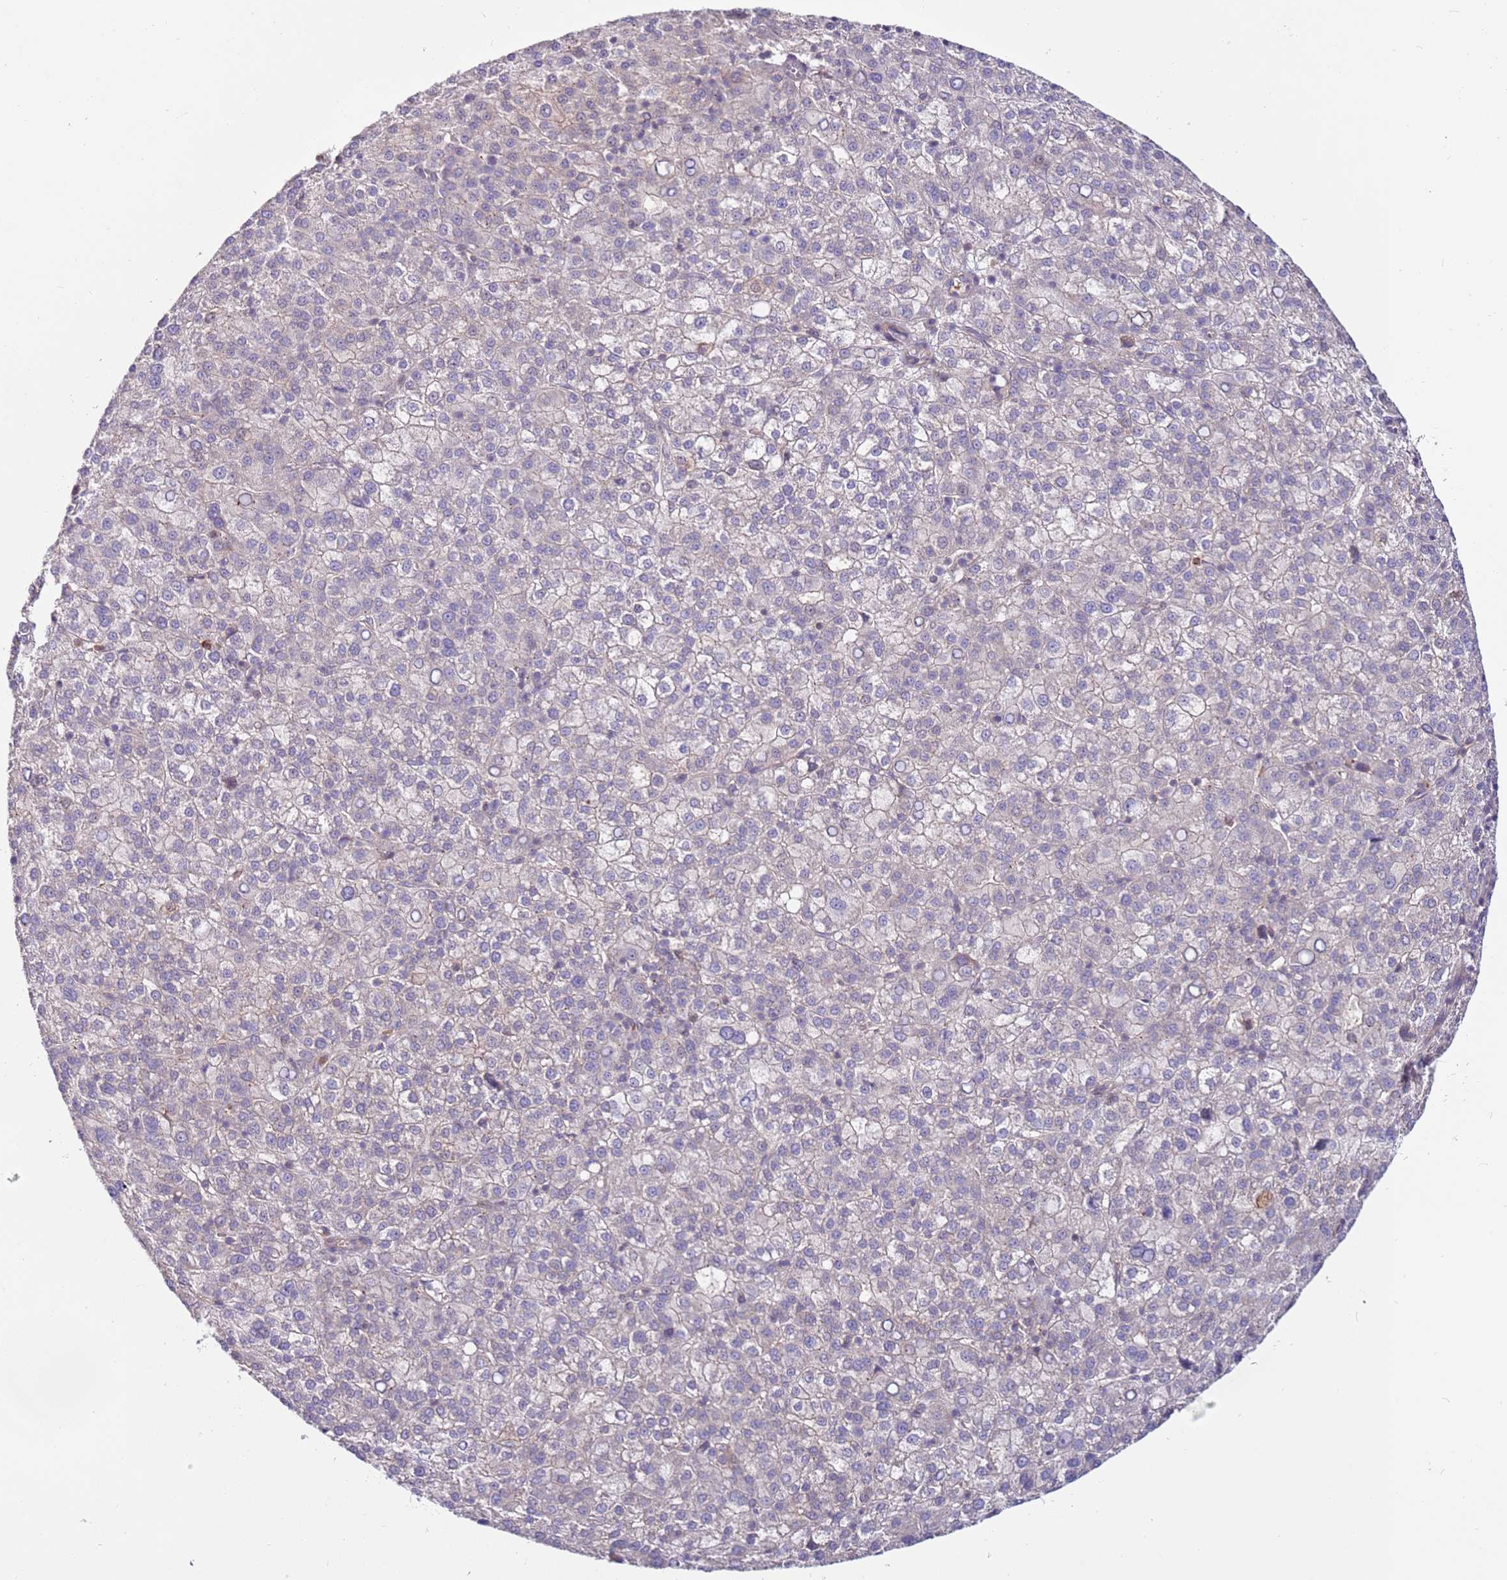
{"staining": {"intensity": "negative", "quantity": "none", "location": "none"}, "tissue": "liver cancer", "cell_type": "Tumor cells", "image_type": "cancer", "snomed": [{"axis": "morphology", "description": "Carcinoma, Hepatocellular, NOS"}, {"axis": "topography", "description": "Liver"}], "caption": "This is an immunohistochemistry (IHC) image of hepatocellular carcinoma (liver). There is no staining in tumor cells.", "gene": "MTG2", "patient": {"sex": "female", "age": 58}}